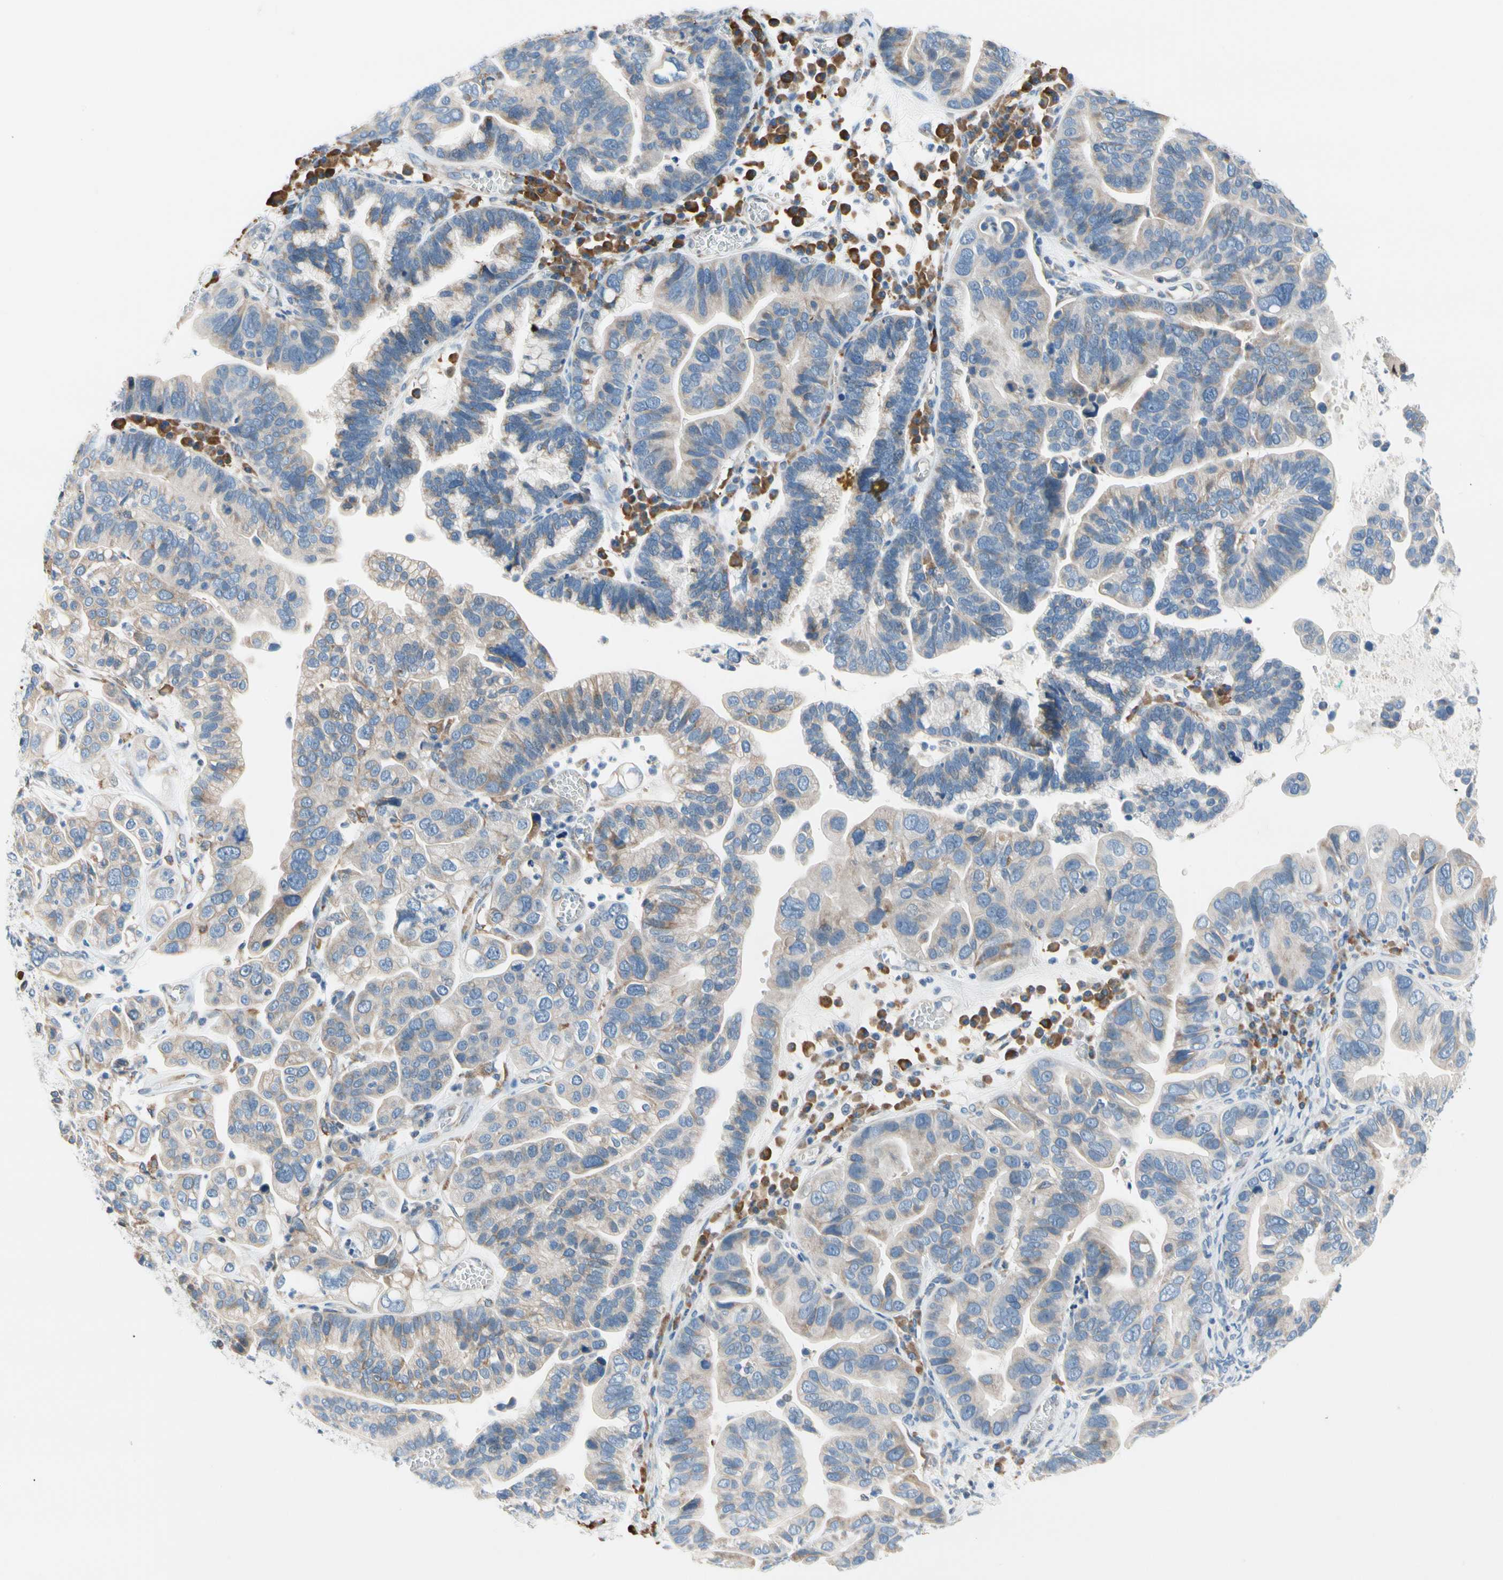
{"staining": {"intensity": "weak", "quantity": "<25%", "location": "cytoplasmic/membranous"}, "tissue": "ovarian cancer", "cell_type": "Tumor cells", "image_type": "cancer", "snomed": [{"axis": "morphology", "description": "Cystadenocarcinoma, serous, NOS"}, {"axis": "topography", "description": "Ovary"}], "caption": "Ovarian cancer stained for a protein using immunohistochemistry displays no expression tumor cells.", "gene": "STXBP1", "patient": {"sex": "female", "age": 56}}